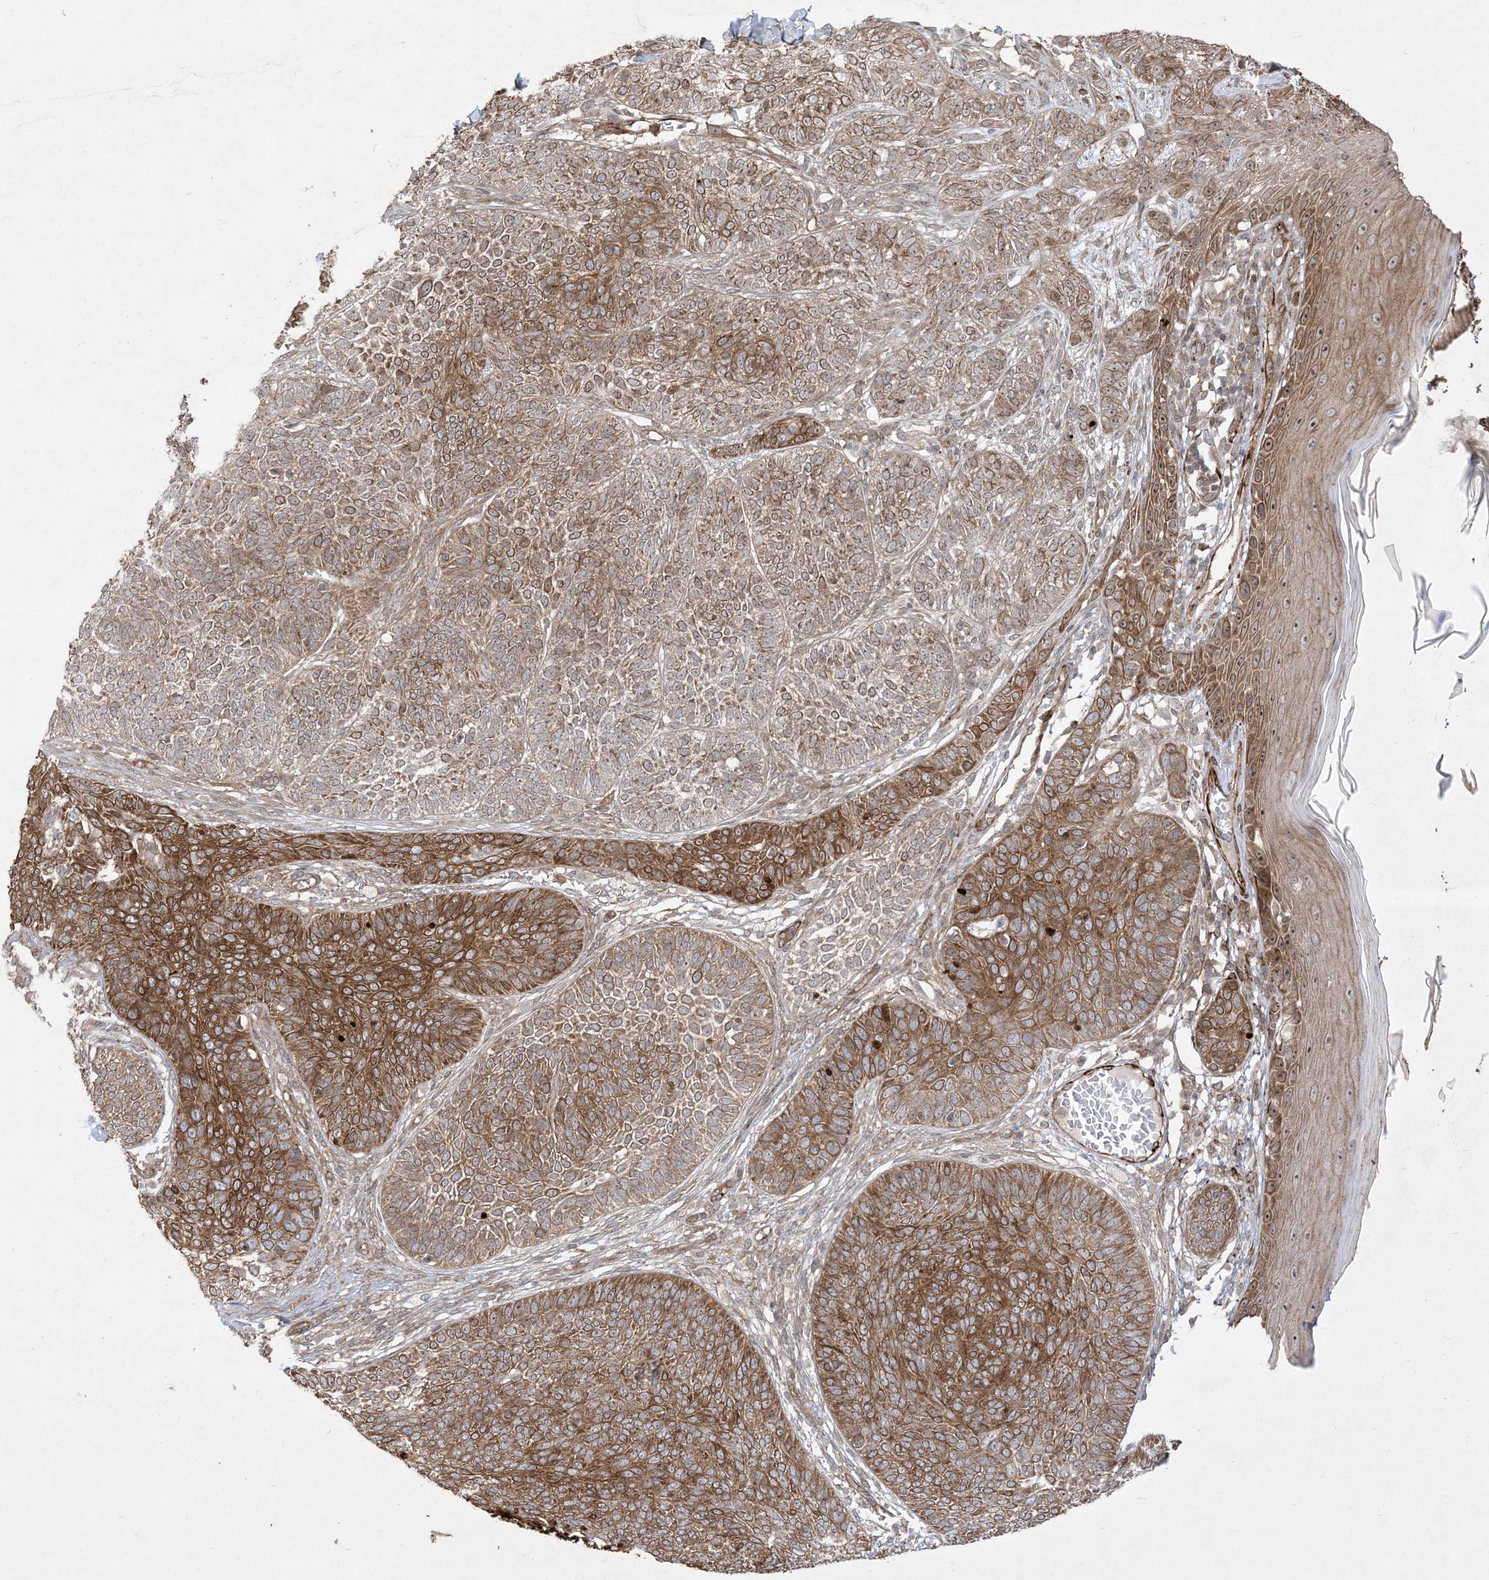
{"staining": {"intensity": "strong", "quantity": "25%-75%", "location": "cytoplasmic/membranous"}, "tissue": "skin cancer", "cell_type": "Tumor cells", "image_type": "cancer", "snomed": [{"axis": "morphology", "description": "Basal cell carcinoma"}, {"axis": "topography", "description": "Skin"}], "caption": "DAB immunohistochemical staining of skin basal cell carcinoma reveals strong cytoplasmic/membranous protein expression in about 25%-75% of tumor cells.", "gene": "SOGA3", "patient": {"sex": "male", "age": 85}}